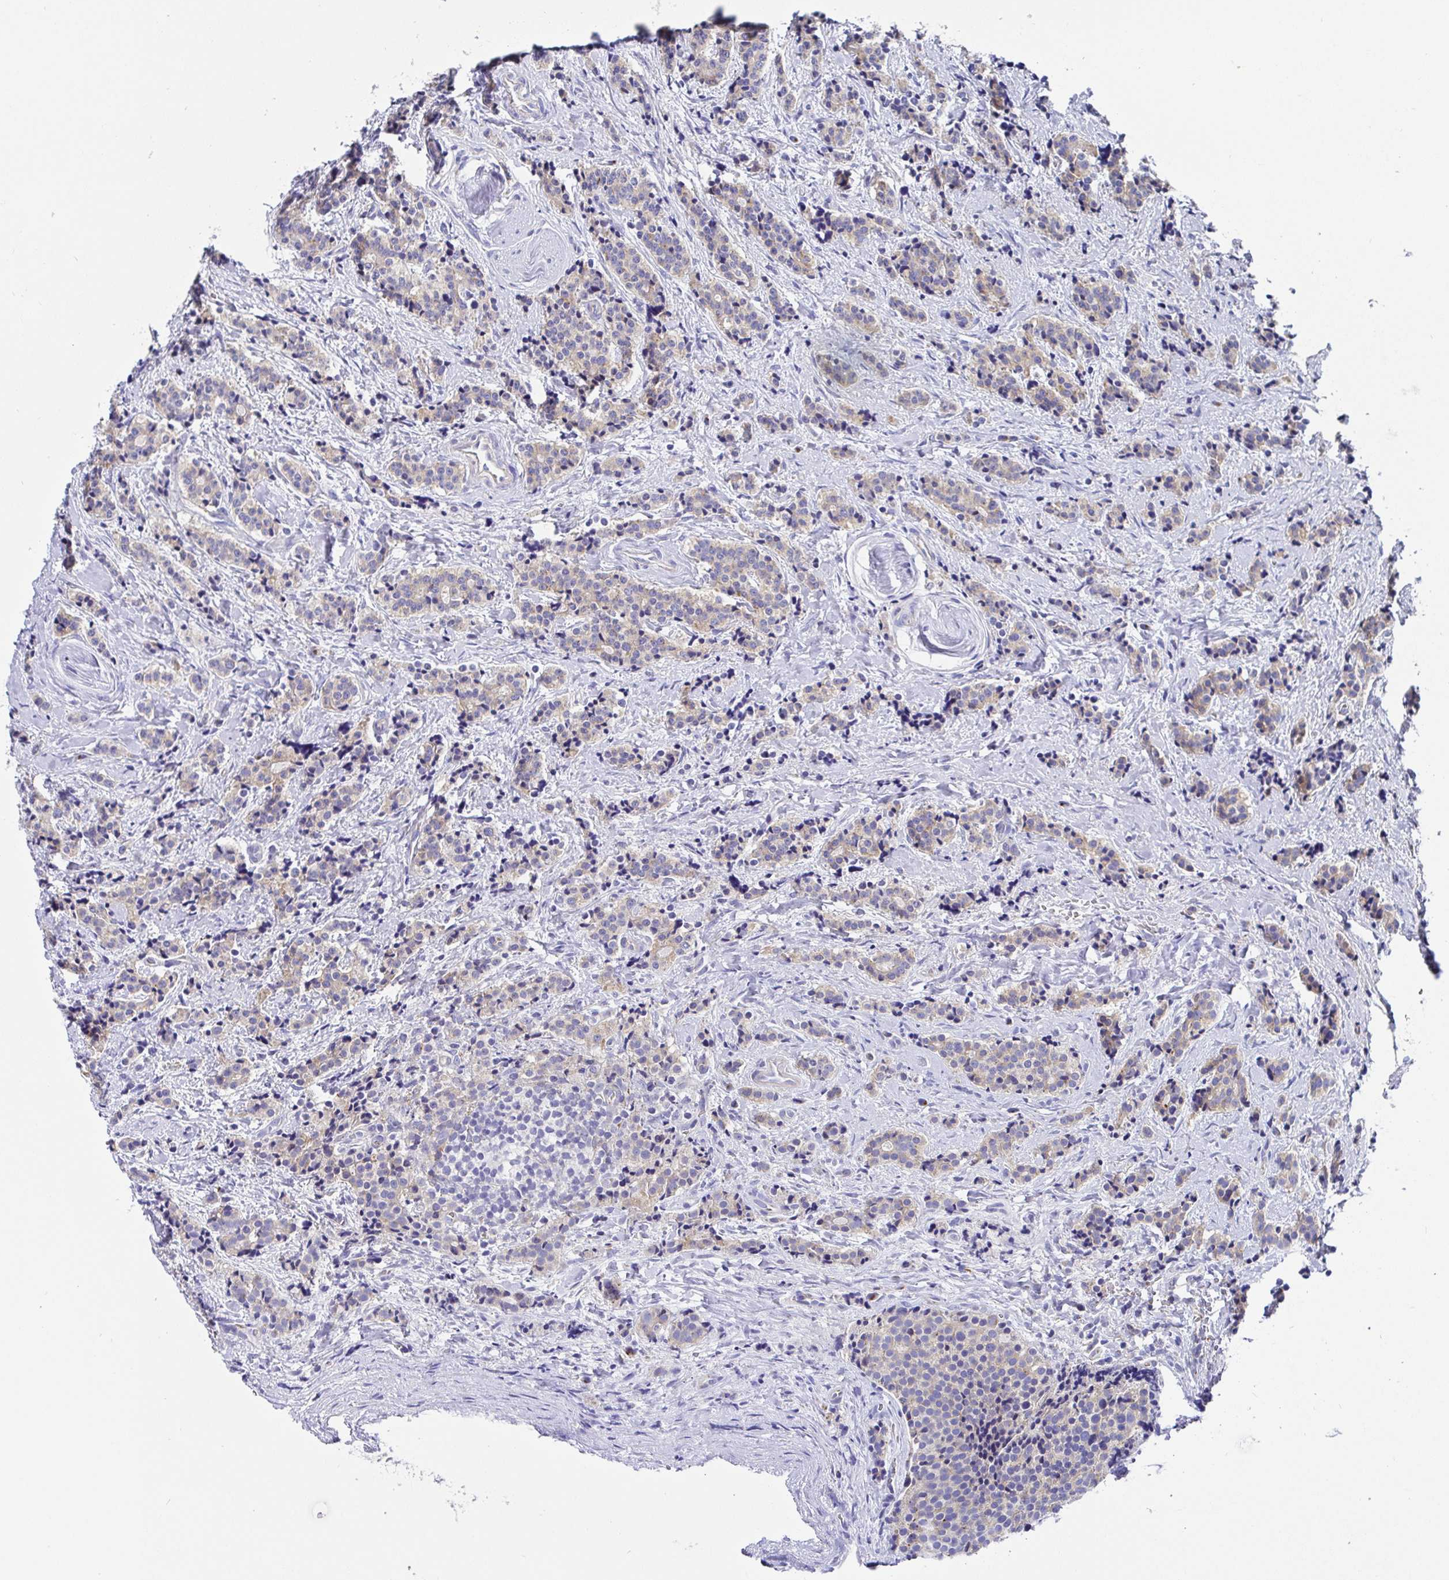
{"staining": {"intensity": "weak", "quantity": "25%-75%", "location": "cytoplasmic/membranous"}, "tissue": "carcinoid", "cell_type": "Tumor cells", "image_type": "cancer", "snomed": [{"axis": "morphology", "description": "Carcinoid, malignant, NOS"}, {"axis": "topography", "description": "Small intestine"}], "caption": "The immunohistochemical stain highlights weak cytoplasmic/membranous positivity in tumor cells of carcinoid (malignant) tissue.", "gene": "GOLGA1", "patient": {"sex": "female", "age": 73}}